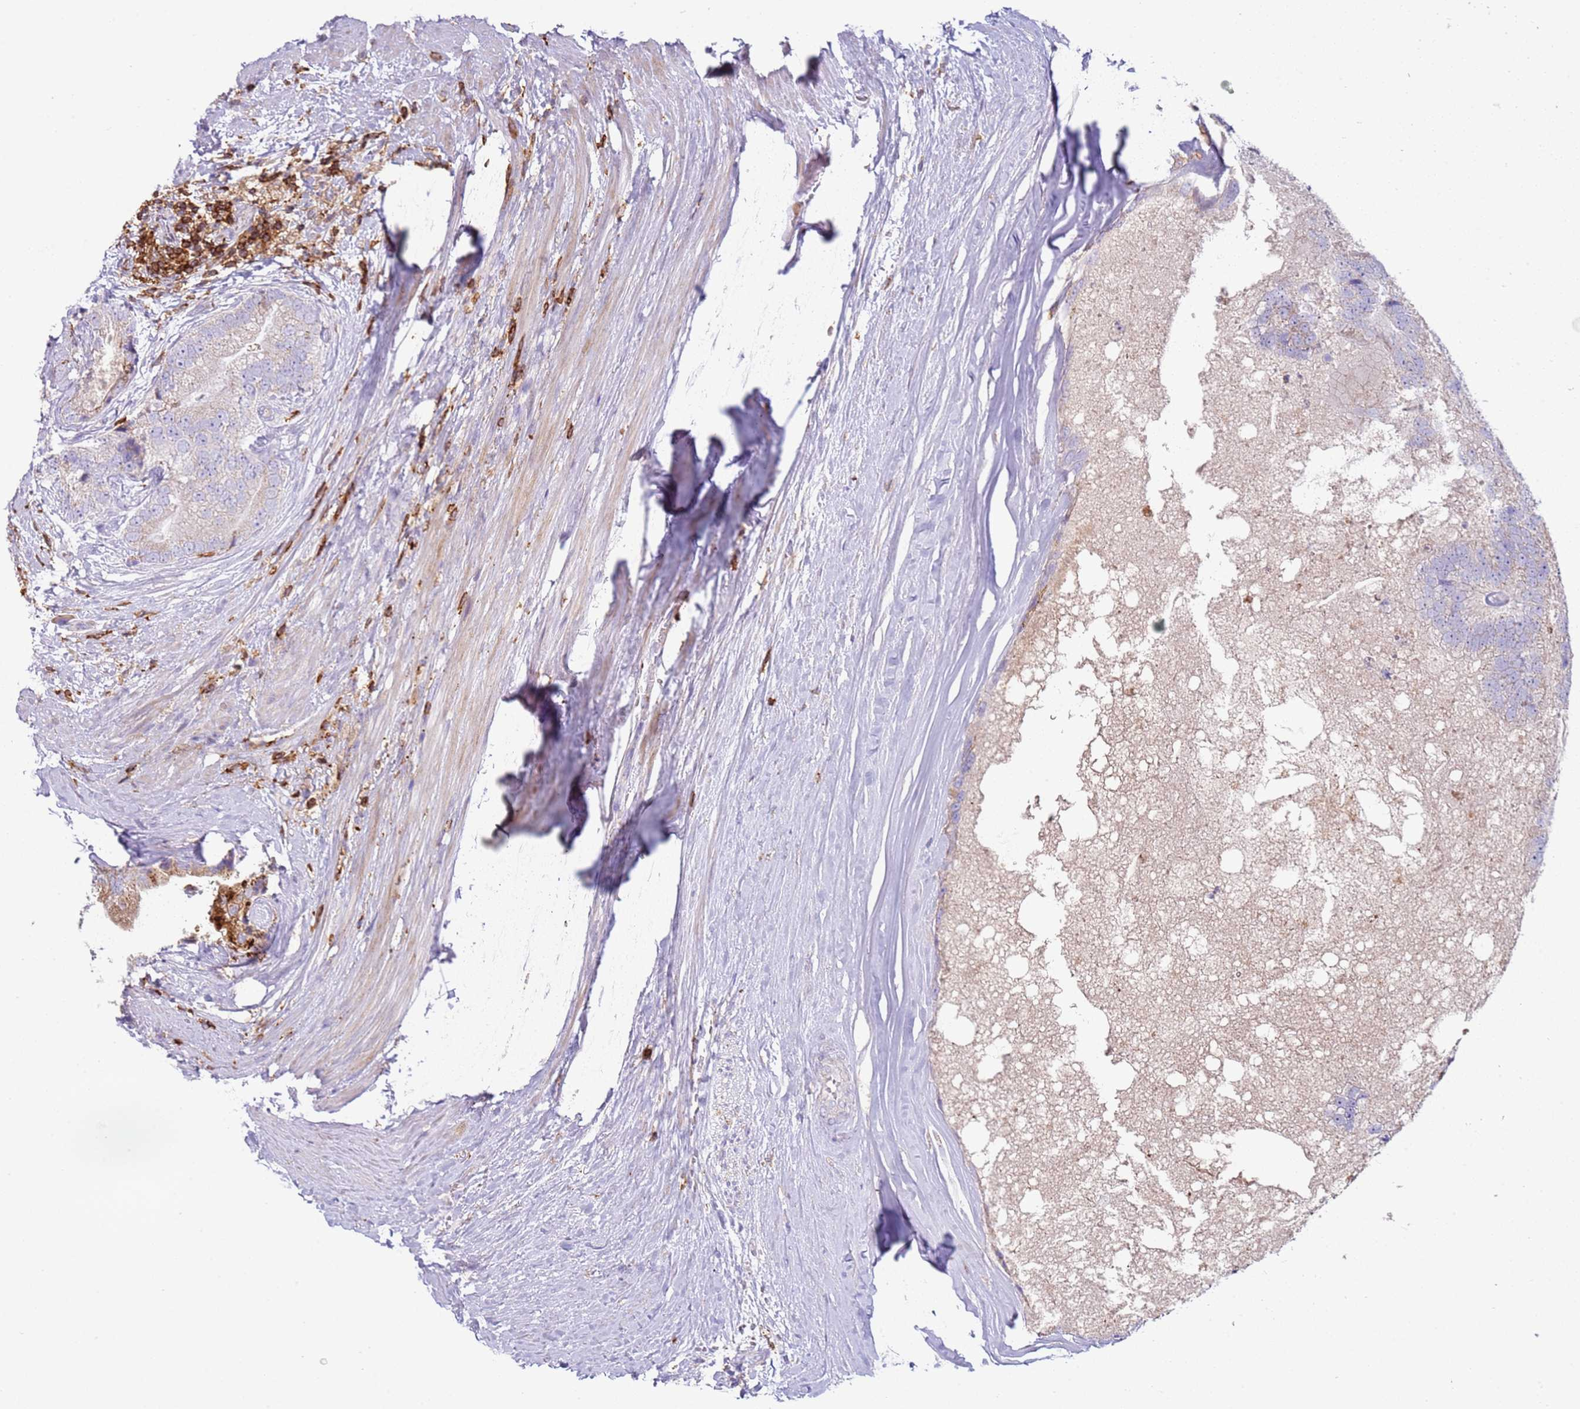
{"staining": {"intensity": "negative", "quantity": "none", "location": "none"}, "tissue": "prostate cancer", "cell_type": "Tumor cells", "image_type": "cancer", "snomed": [{"axis": "morphology", "description": "Adenocarcinoma, High grade"}, {"axis": "topography", "description": "Prostate"}], "caption": "Histopathology image shows no significant protein expression in tumor cells of prostate high-grade adenocarcinoma.", "gene": "TTPAL", "patient": {"sex": "male", "age": 70}}